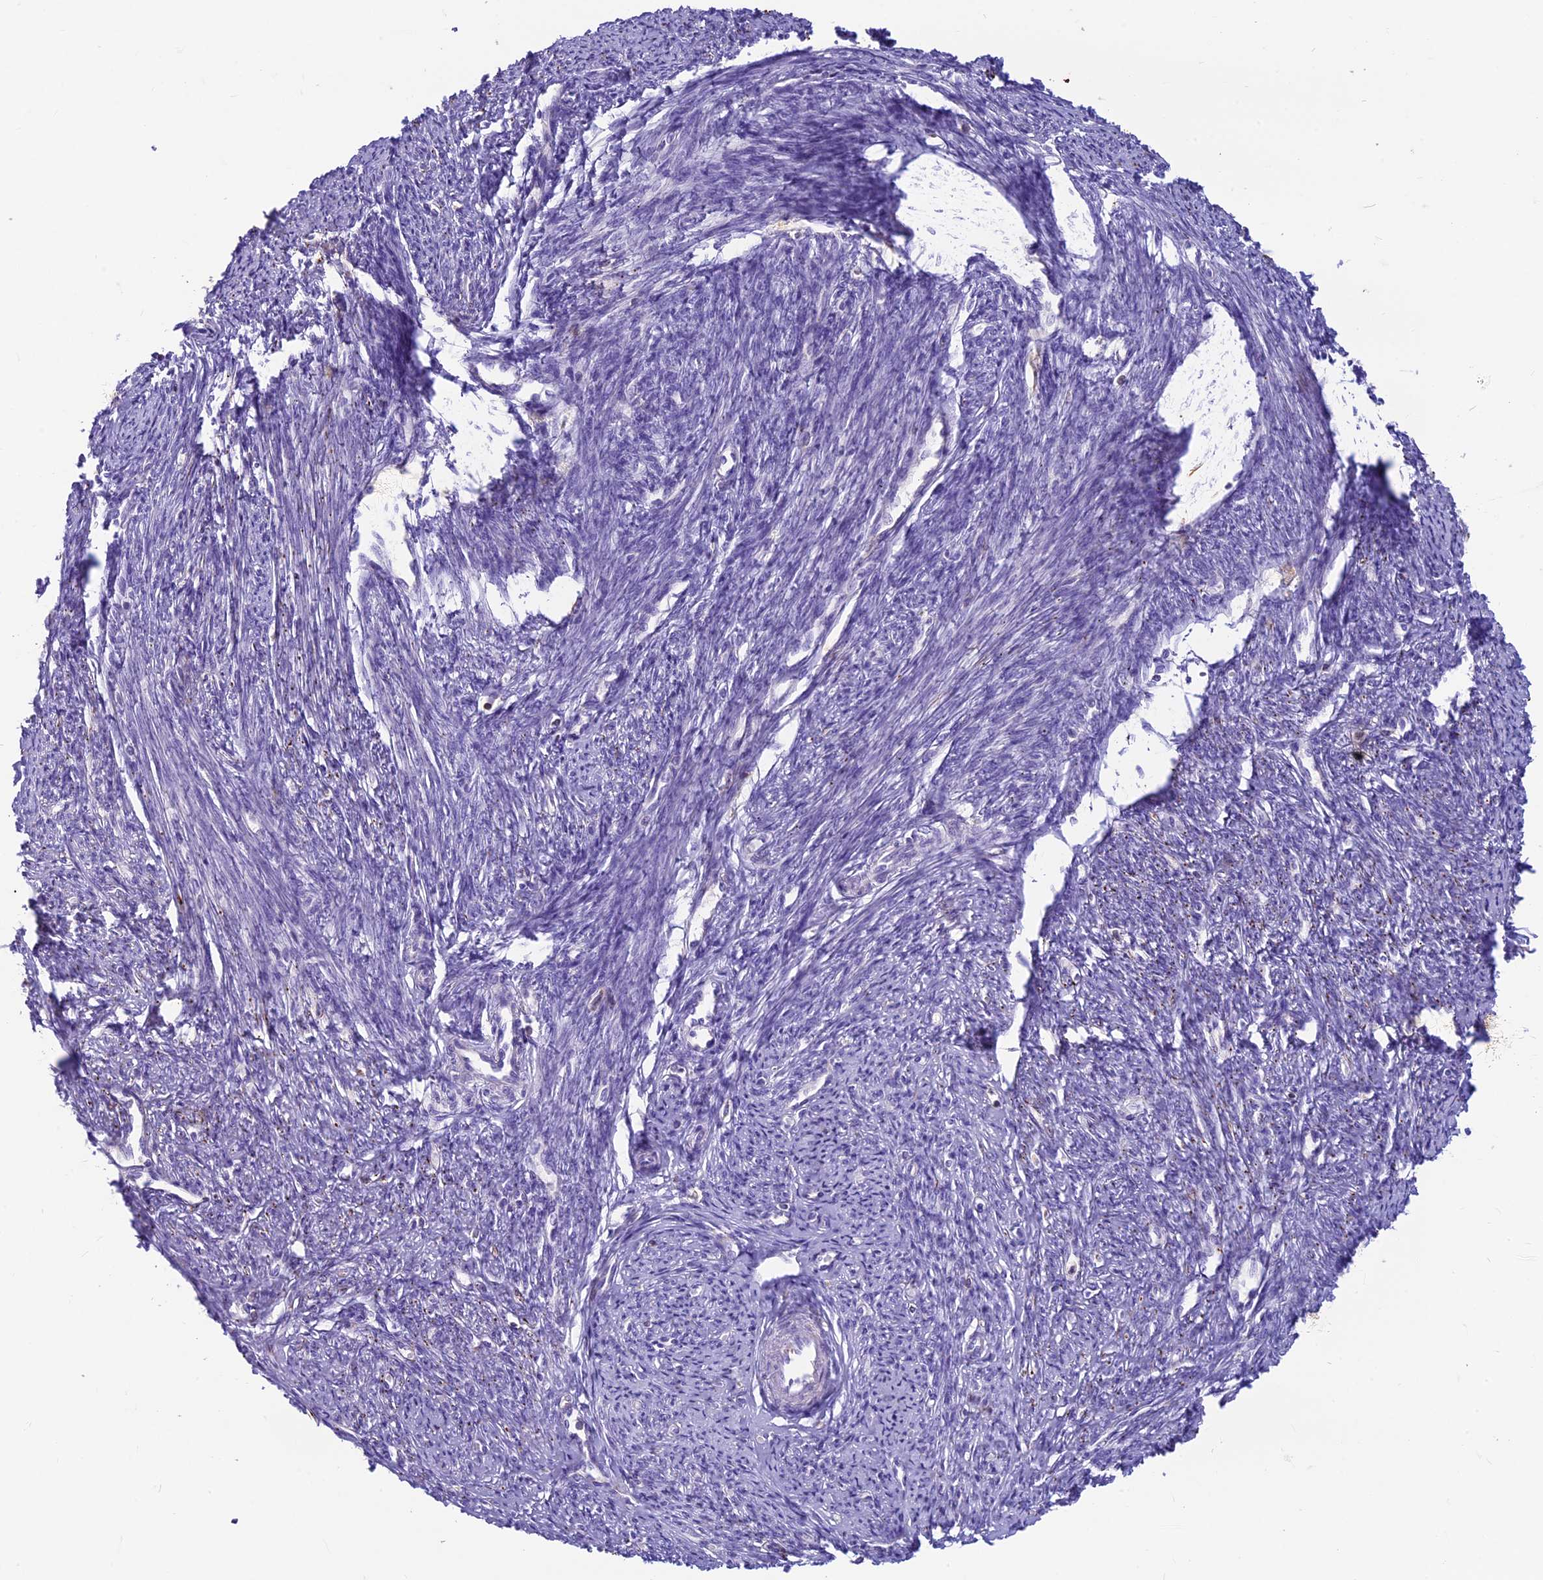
{"staining": {"intensity": "moderate", "quantity": "<25%", "location": "cytoplasmic/membranous"}, "tissue": "smooth muscle", "cell_type": "Smooth muscle cells", "image_type": "normal", "snomed": [{"axis": "morphology", "description": "Normal tissue, NOS"}, {"axis": "topography", "description": "Smooth muscle"}, {"axis": "topography", "description": "Uterus"}], "caption": "This is an image of IHC staining of benign smooth muscle, which shows moderate expression in the cytoplasmic/membranous of smooth muscle cells.", "gene": "CDAN1", "patient": {"sex": "female", "age": 59}}